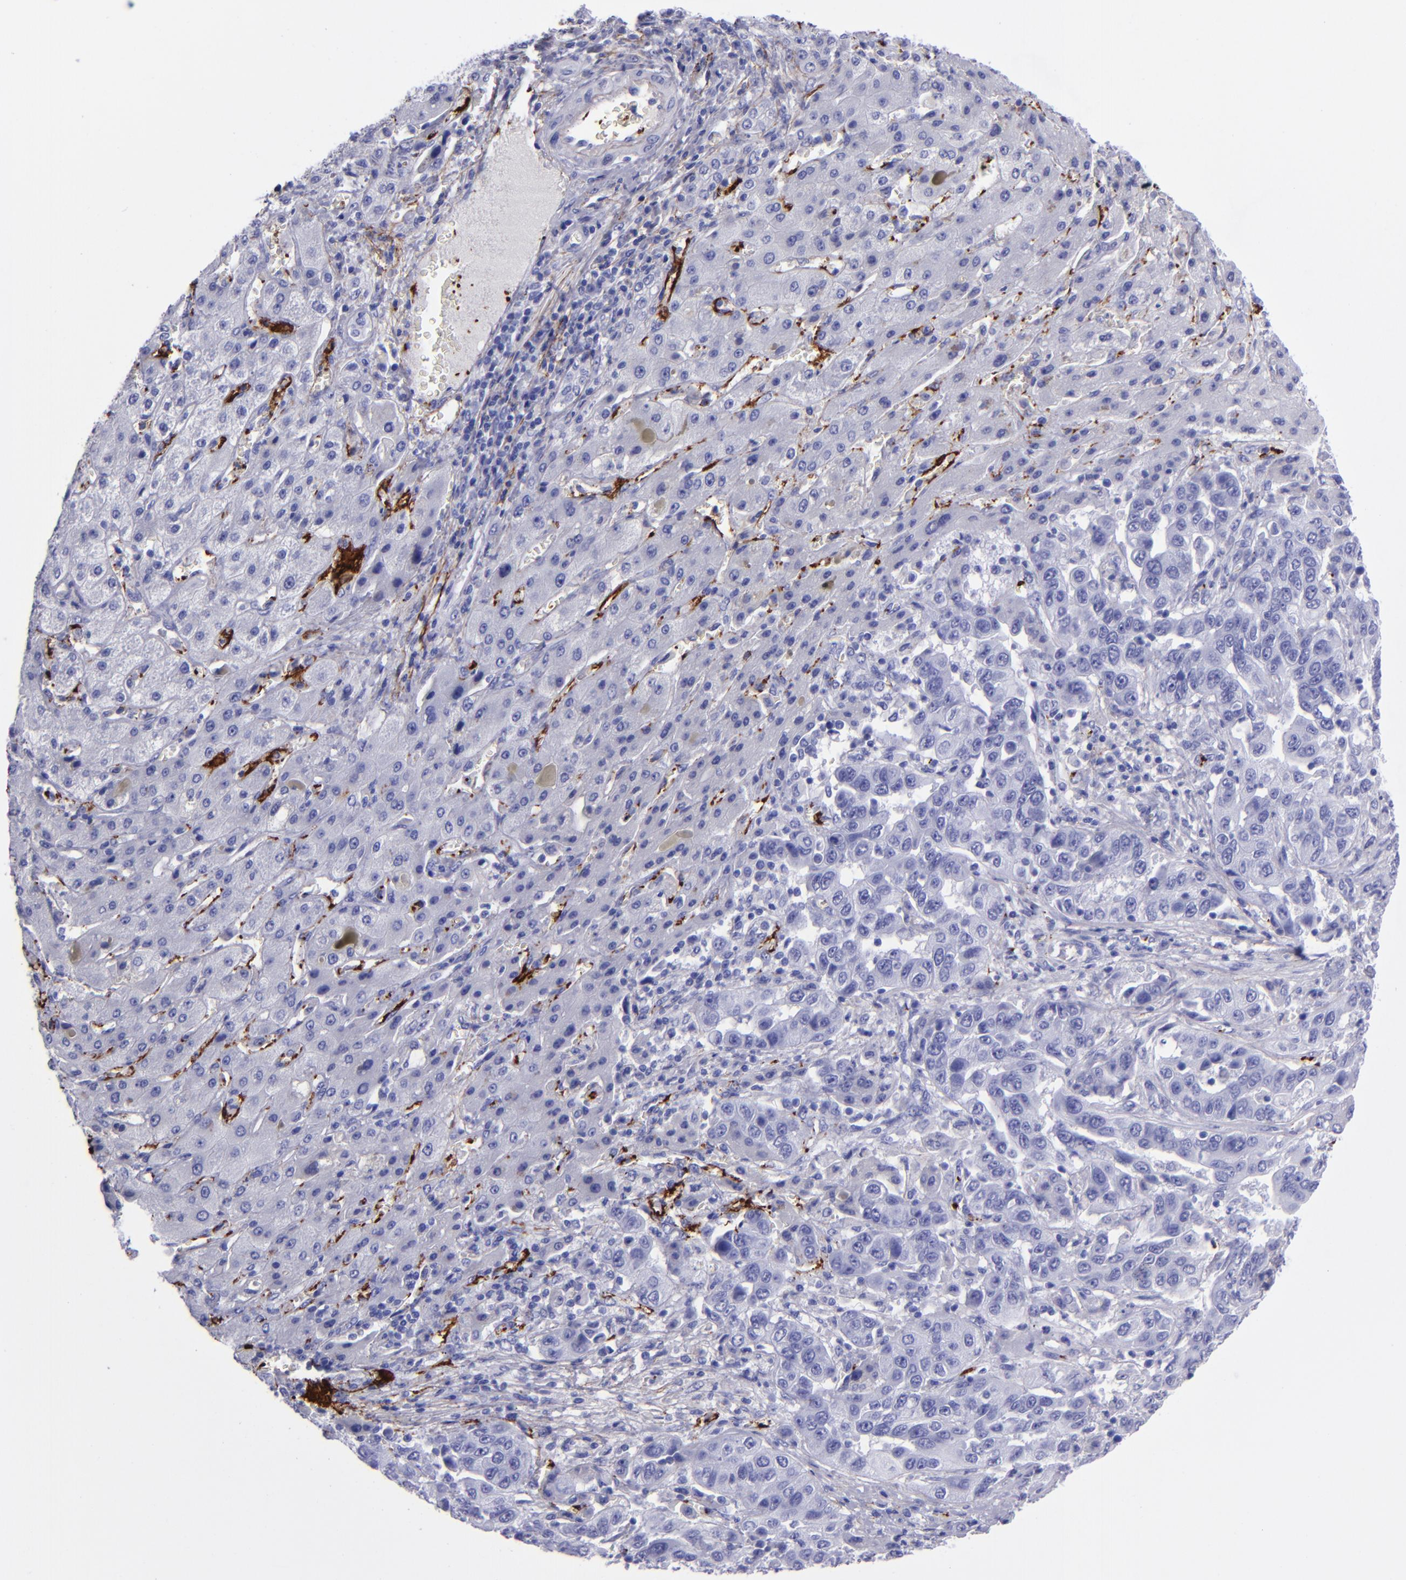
{"staining": {"intensity": "negative", "quantity": "none", "location": "none"}, "tissue": "liver cancer", "cell_type": "Tumor cells", "image_type": "cancer", "snomed": [{"axis": "morphology", "description": "Cholangiocarcinoma"}, {"axis": "topography", "description": "Liver"}], "caption": "Protein analysis of liver cholangiocarcinoma shows no significant expression in tumor cells.", "gene": "EFCAB13", "patient": {"sex": "female", "age": 52}}